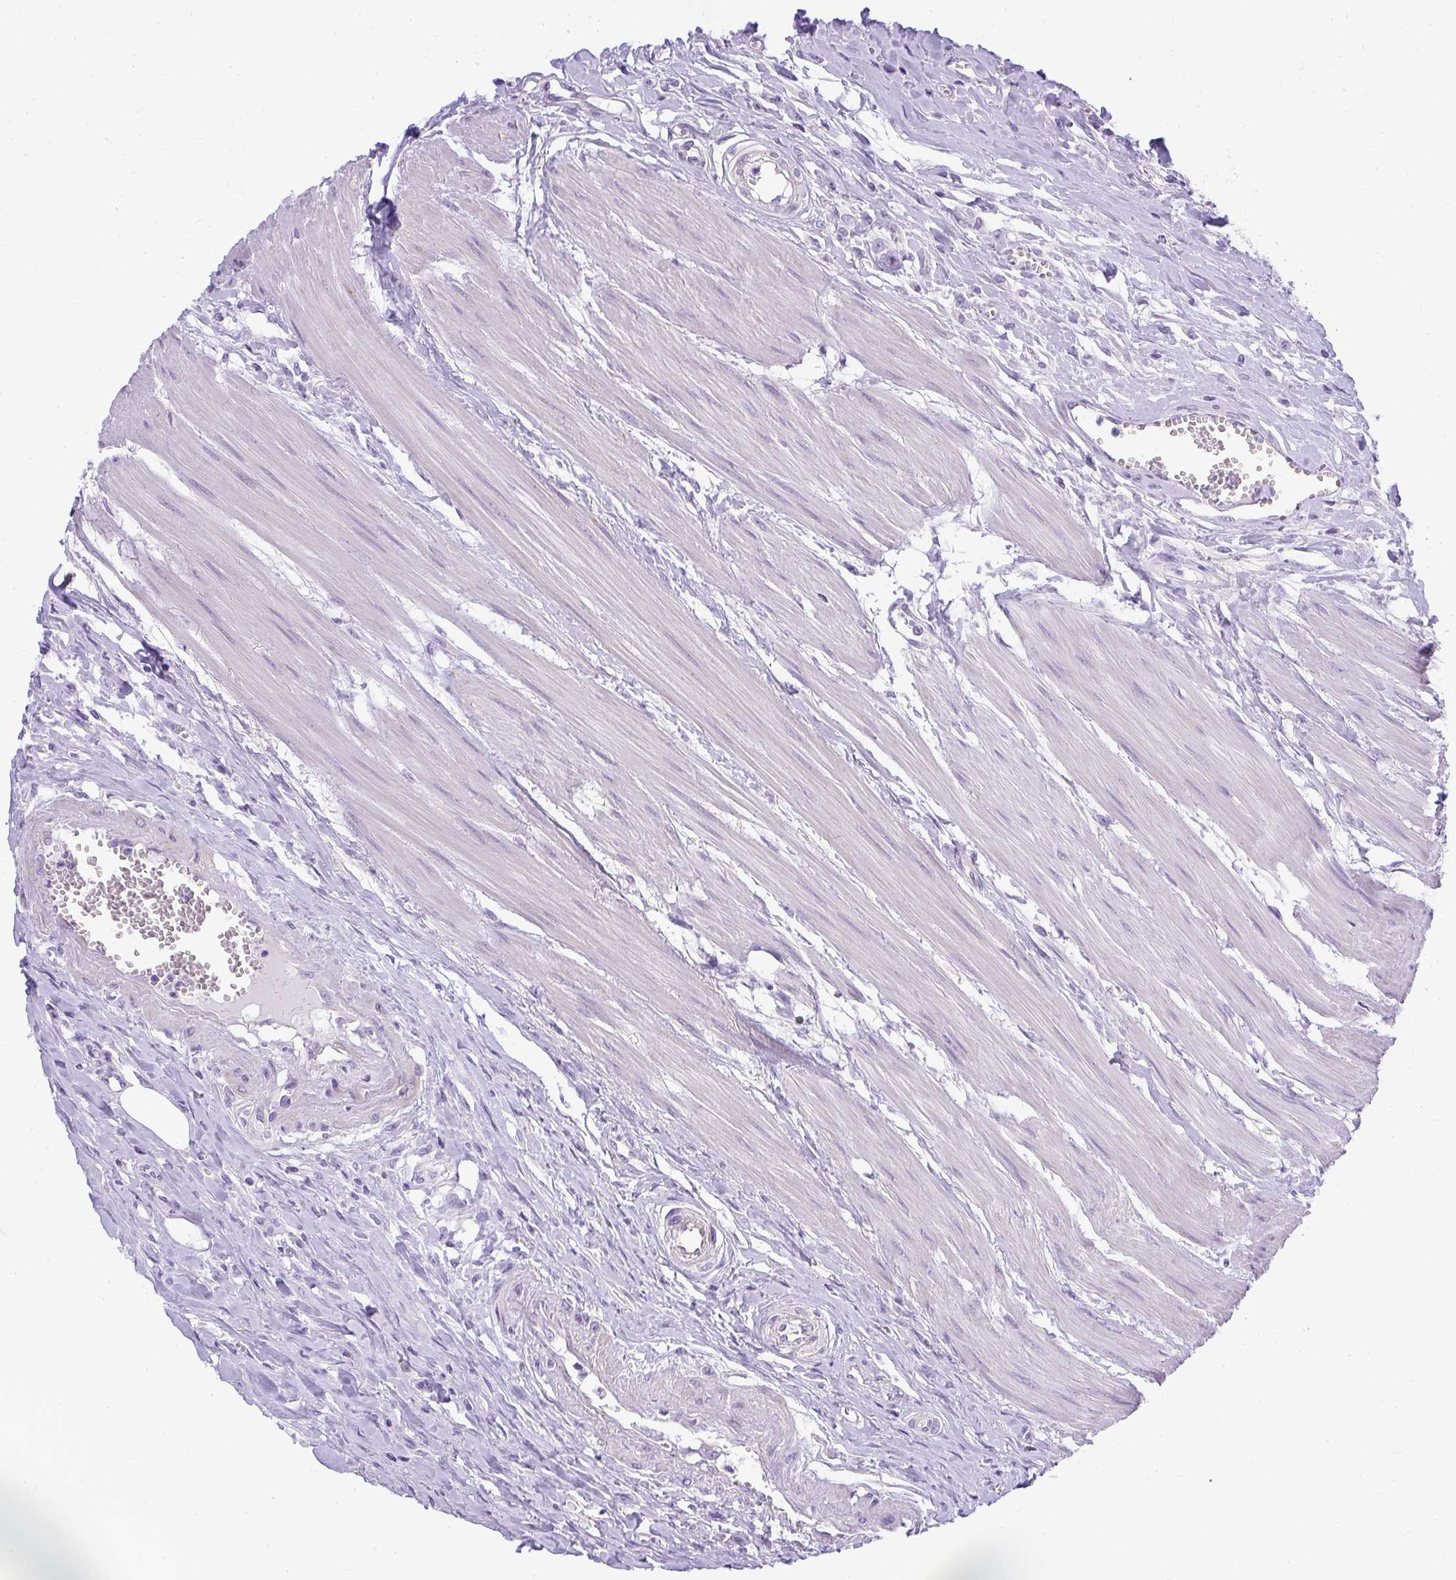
{"staining": {"intensity": "weak", "quantity": "<25%", "location": "cytoplasmic/membranous"}, "tissue": "urothelial cancer", "cell_type": "Tumor cells", "image_type": "cancer", "snomed": [{"axis": "morphology", "description": "Urothelial carcinoma, High grade"}, {"axis": "topography", "description": "Urinary bladder"}], "caption": "Immunohistochemical staining of human urothelial cancer shows no significant staining in tumor cells.", "gene": "PLPPR3", "patient": {"sex": "male", "age": 57}}